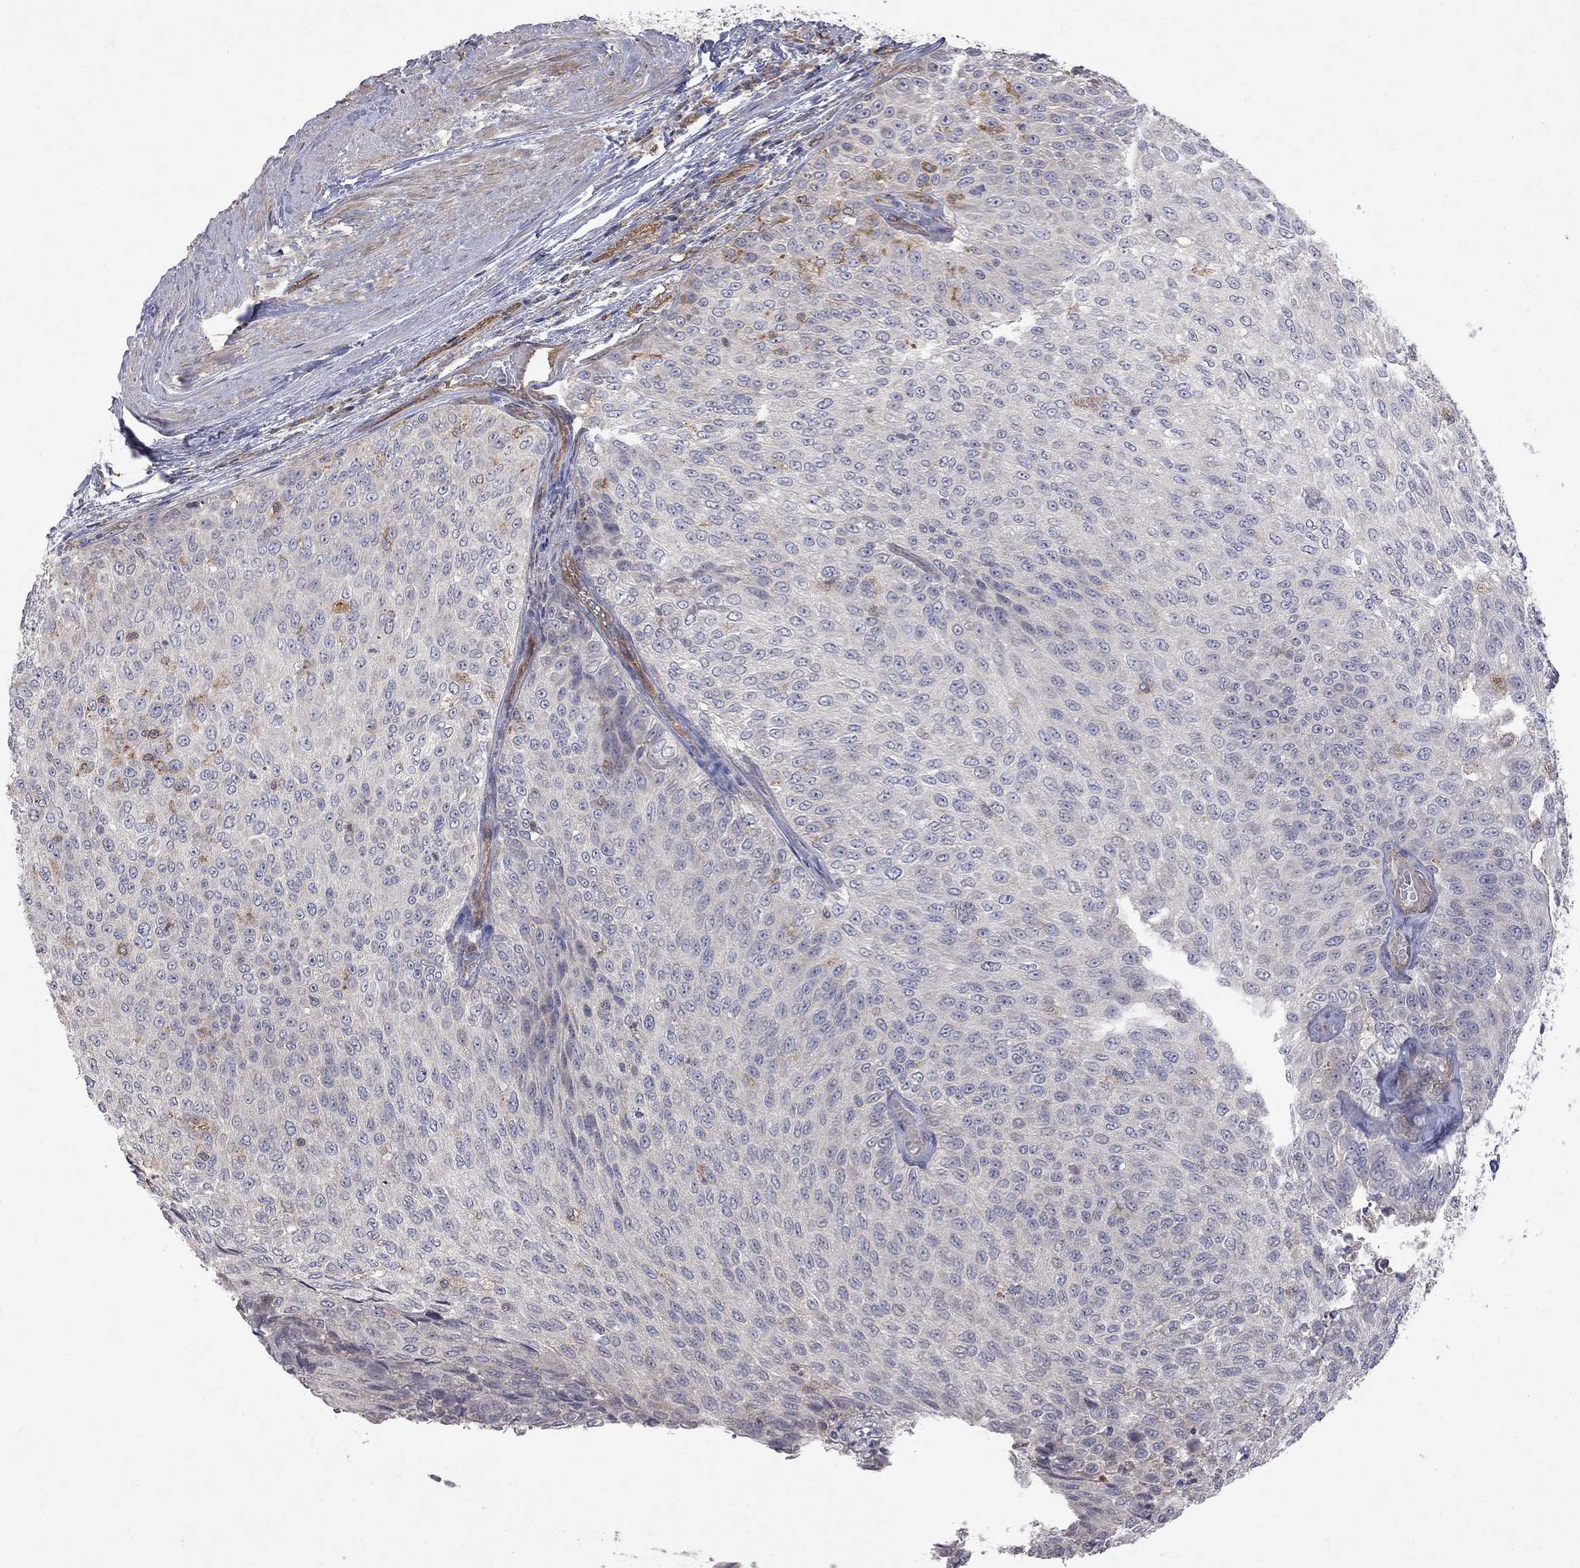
{"staining": {"intensity": "negative", "quantity": "none", "location": "none"}, "tissue": "urothelial cancer", "cell_type": "Tumor cells", "image_type": "cancer", "snomed": [{"axis": "morphology", "description": "Urothelial carcinoma, Low grade"}, {"axis": "topography", "description": "Ureter, NOS"}, {"axis": "topography", "description": "Urinary bladder"}], "caption": "Human low-grade urothelial carcinoma stained for a protein using IHC exhibits no positivity in tumor cells.", "gene": "ABI3", "patient": {"sex": "male", "age": 78}}